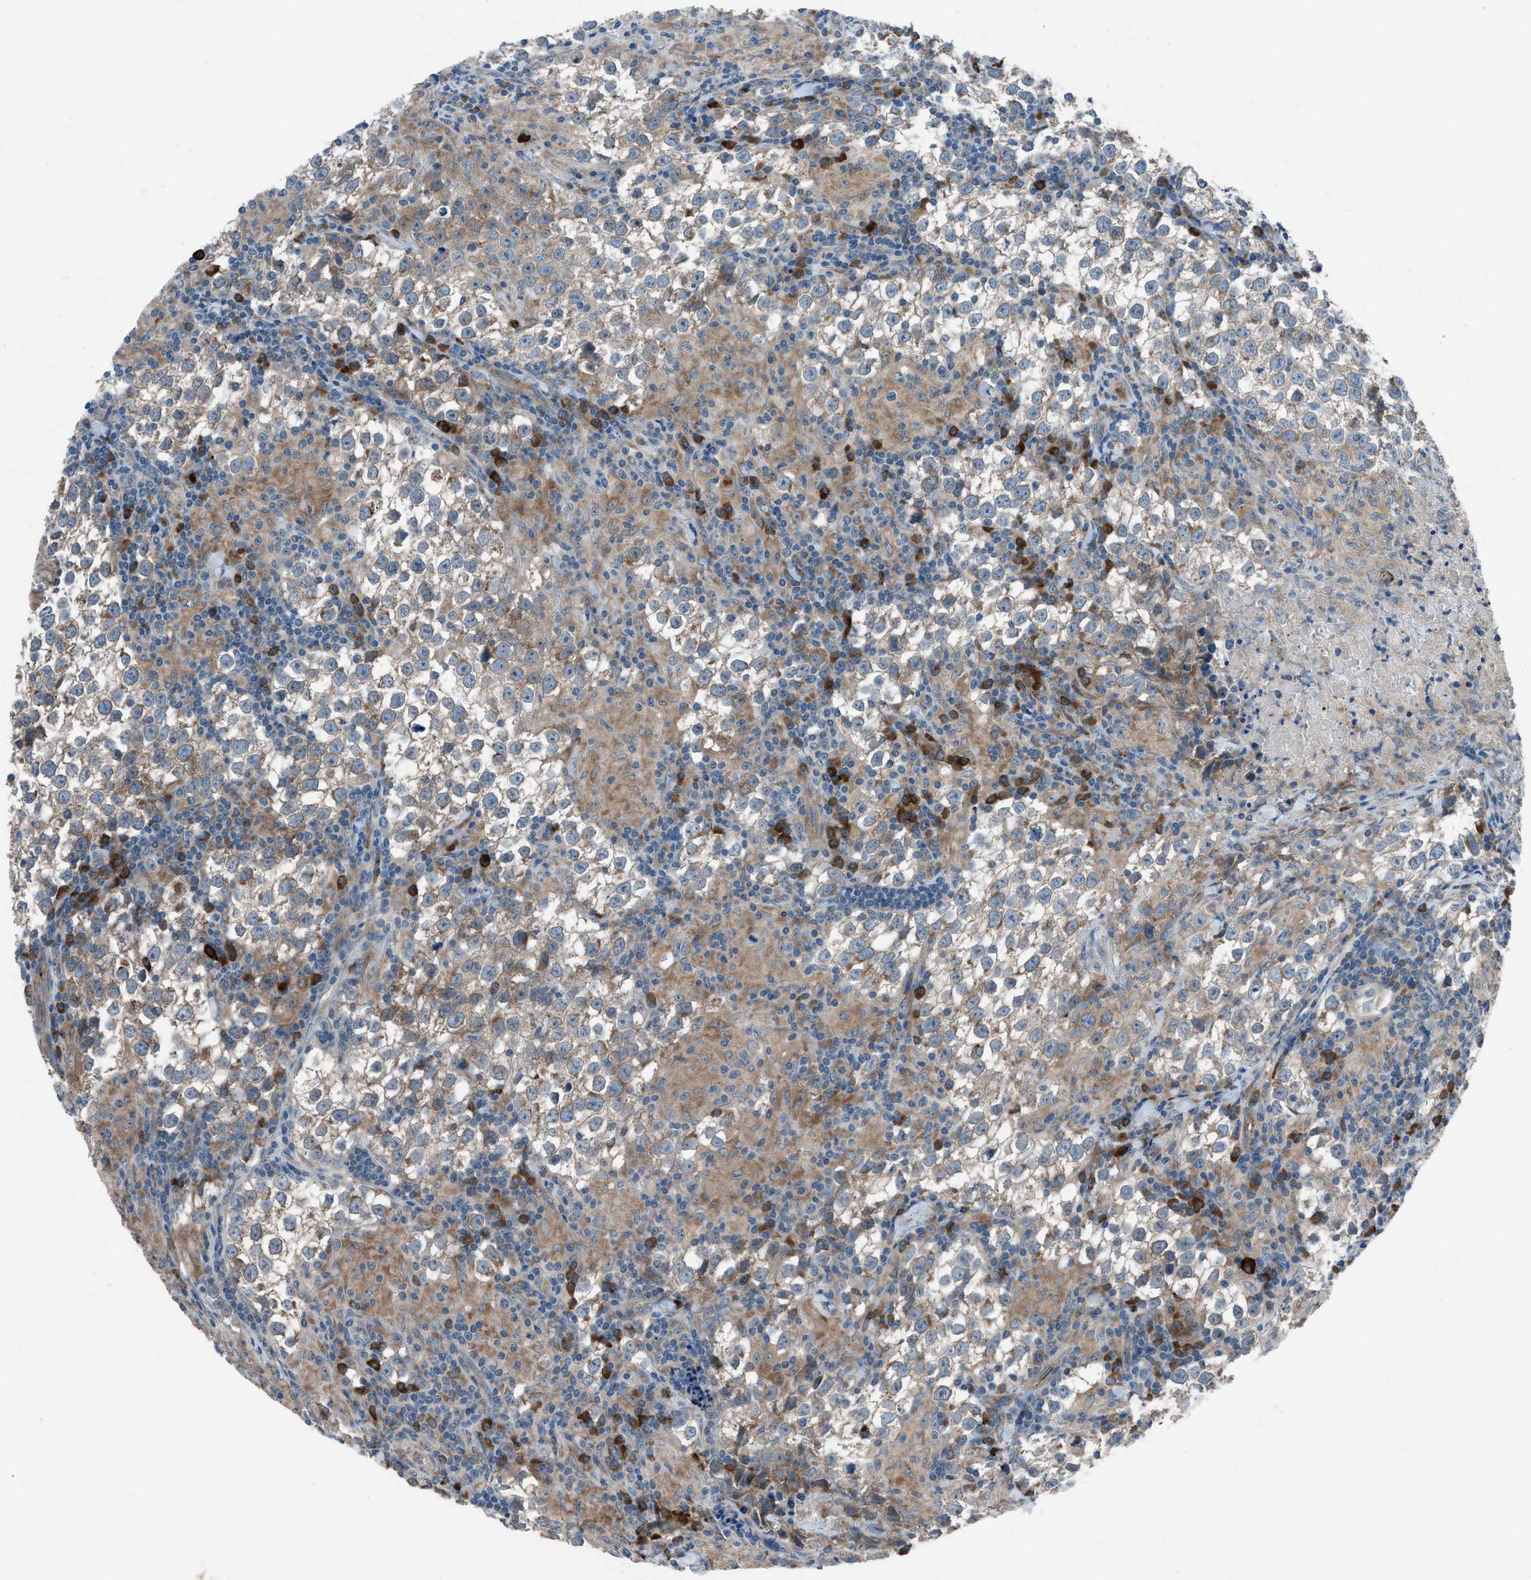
{"staining": {"intensity": "weak", "quantity": ">75%", "location": "cytoplasmic/membranous"}, "tissue": "testis cancer", "cell_type": "Tumor cells", "image_type": "cancer", "snomed": [{"axis": "morphology", "description": "Seminoma, NOS"}, {"axis": "morphology", "description": "Carcinoma, Embryonal, NOS"}, {"axis": "topography", "description": "Testis"}], "caption": "Testis embryonal carcinoma was stained to show a protein in brown. There is low levels of weak cytoplasmic/membranous staining in approximately >75% of tumor cells.", "gene": "HEG1", "patient": {"sex": "male", "age": 36}}